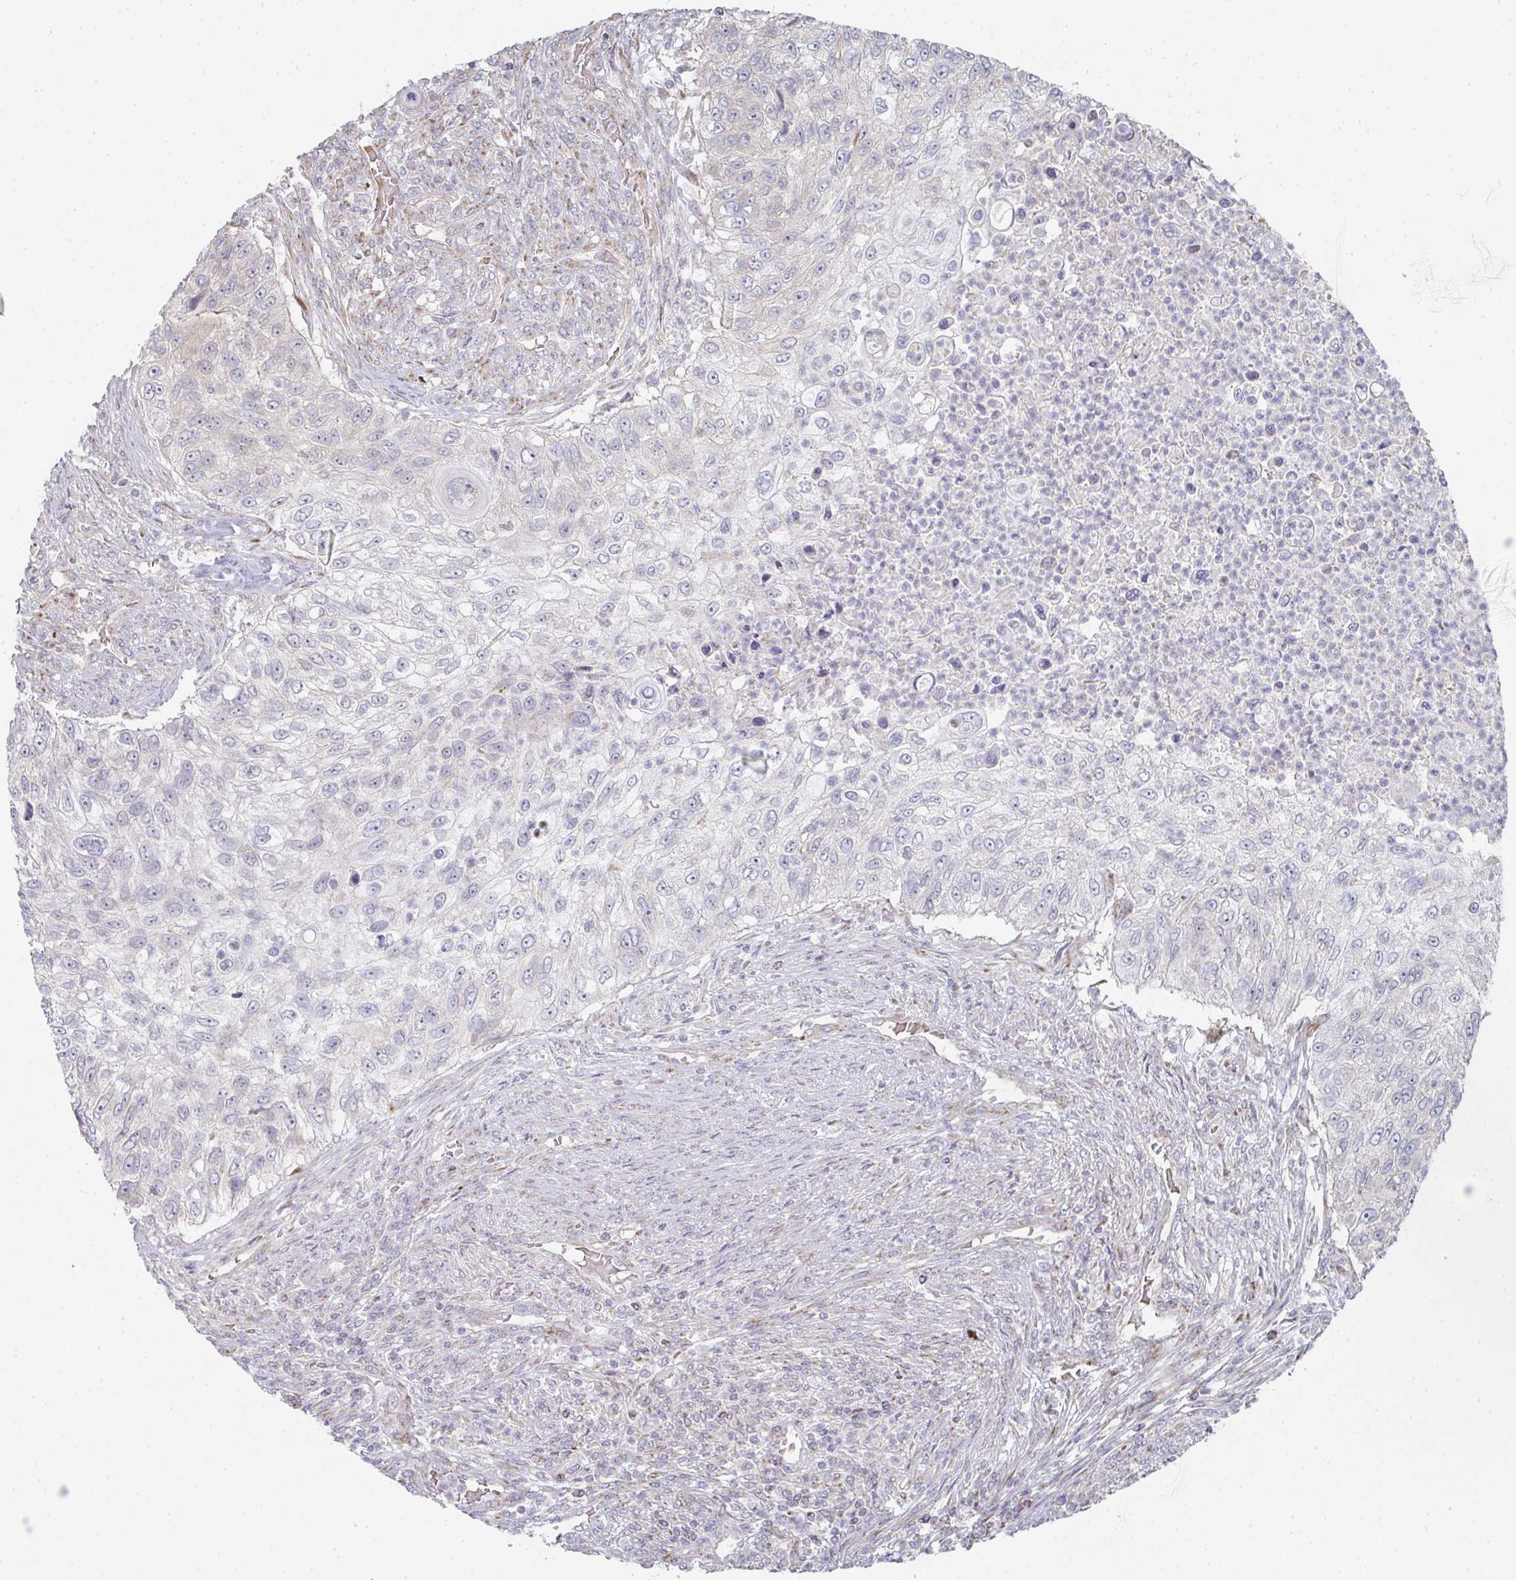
{"staining": {"intensity": "negative", "quantity": "none", "location": "none"}, "tissue": "urothelial cancer", "cell_type": "Tumor cells", "image_type": "cancer", "snomed": [{"axis": "morphology", "description": "Urothelial carcinoma, High grade"}, {"axis": "topography", "description": "Urinary bladder"}], "caption": "This is an immunohistochemistry (IHC) histopathology image of human urothelial cancer. There is no expression in tumor cells.", "gene": "ZNF526", "patient": {"sex": "female", "age": 60}}